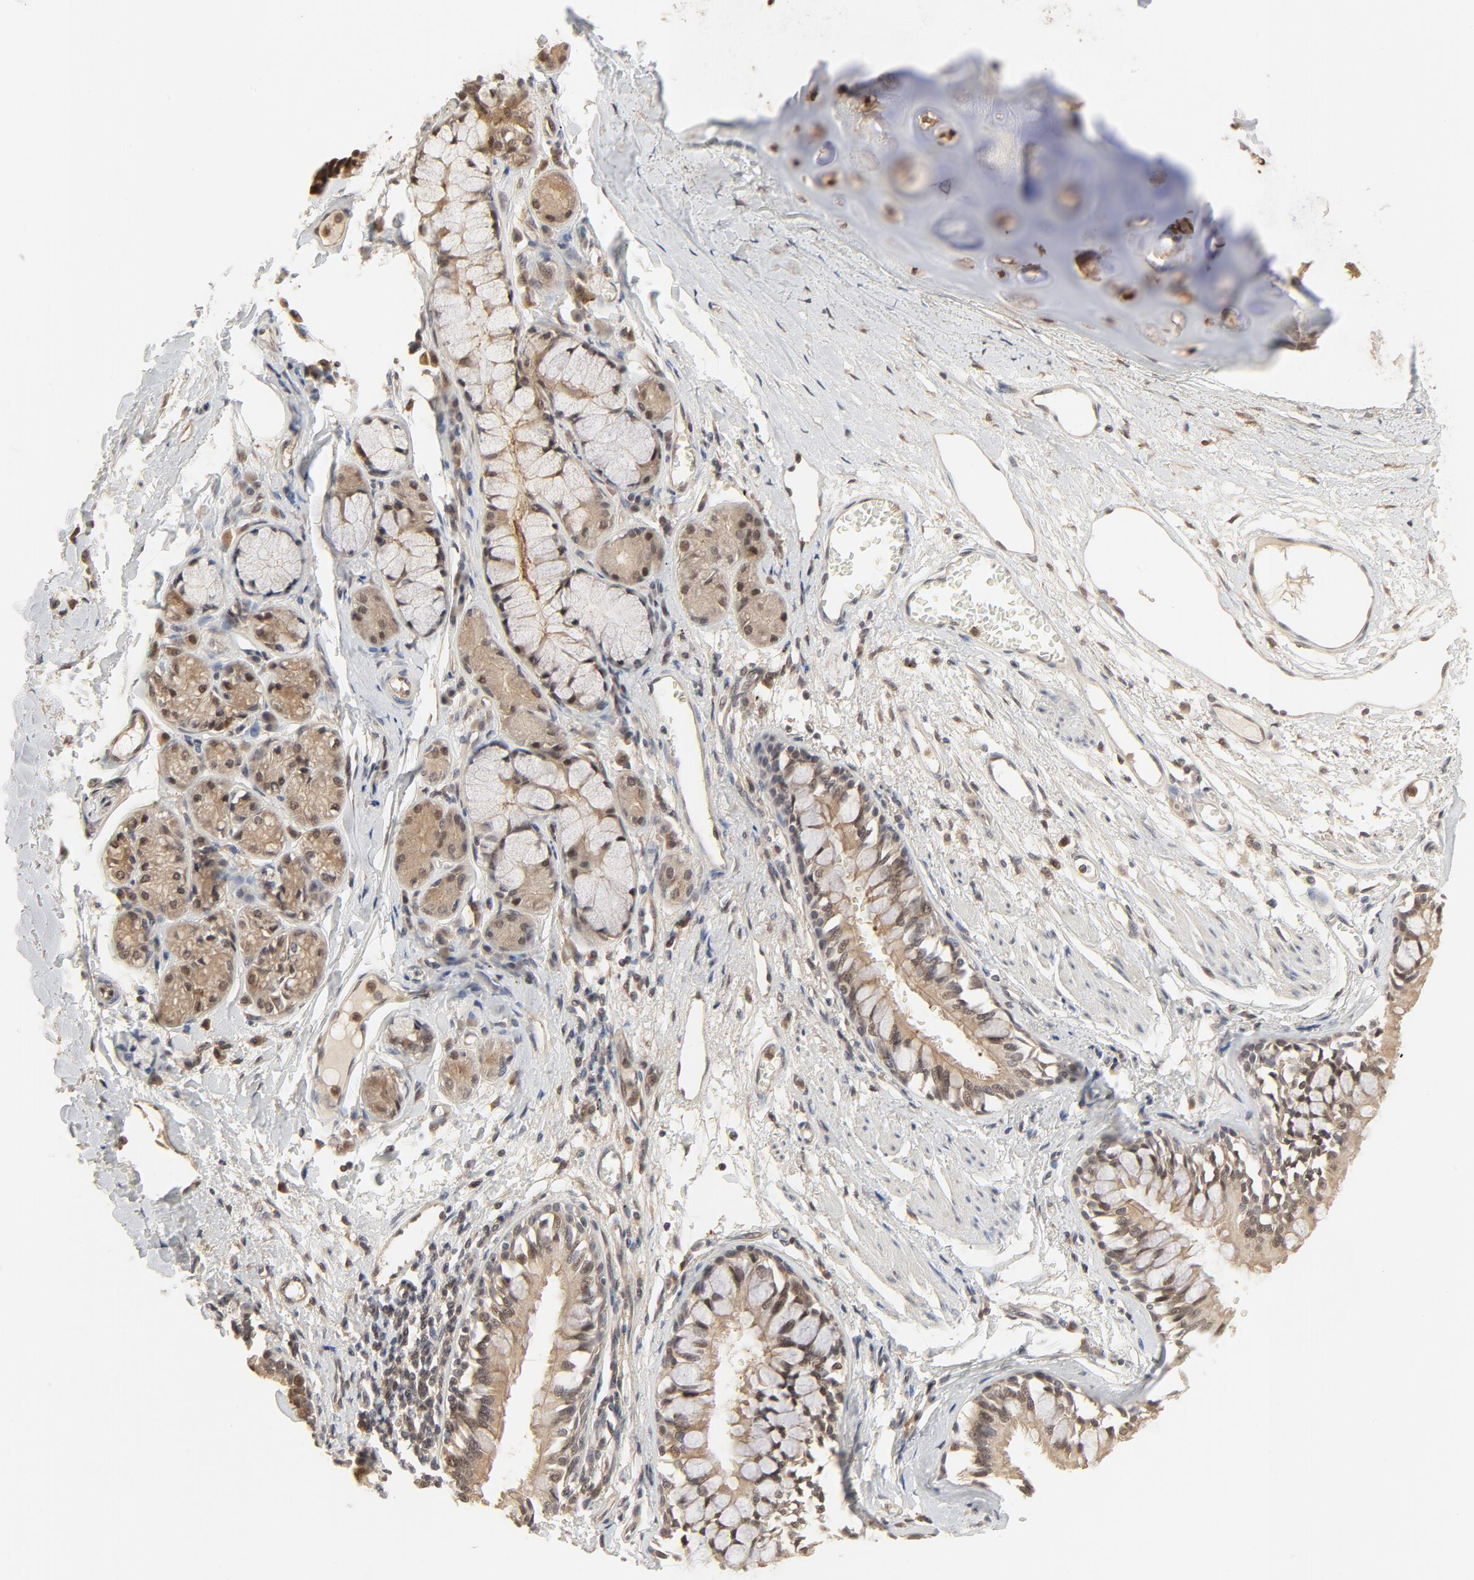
{"staining": {"intensity": "strong", "quantity": "25%-75%", "location": "cytoplasmic/membranous,nuclear"}, "tissue": "bronchus", "cell_type": "Respiratory epithelial cells", "image_type": "normal", "snomed": [{"axis": "morphology", "description": "Normal tissue, NOS"}, {"axis": "topography", "description": "Bronchus"}, {"axis": "topography", "description": "Lung"}], "caption": "A high-resolution histopathology image shows IHC staining of normal bronchus, which reveals strong cytoplasmic/membranous,nuclear positivity in about 25%-75% of respiratory epithelial cells. (DAB = brown stain, brightfield microscopy at high magnification).", "gene": "NEDD8", "patient": {"sex": "female", "age": 56}}